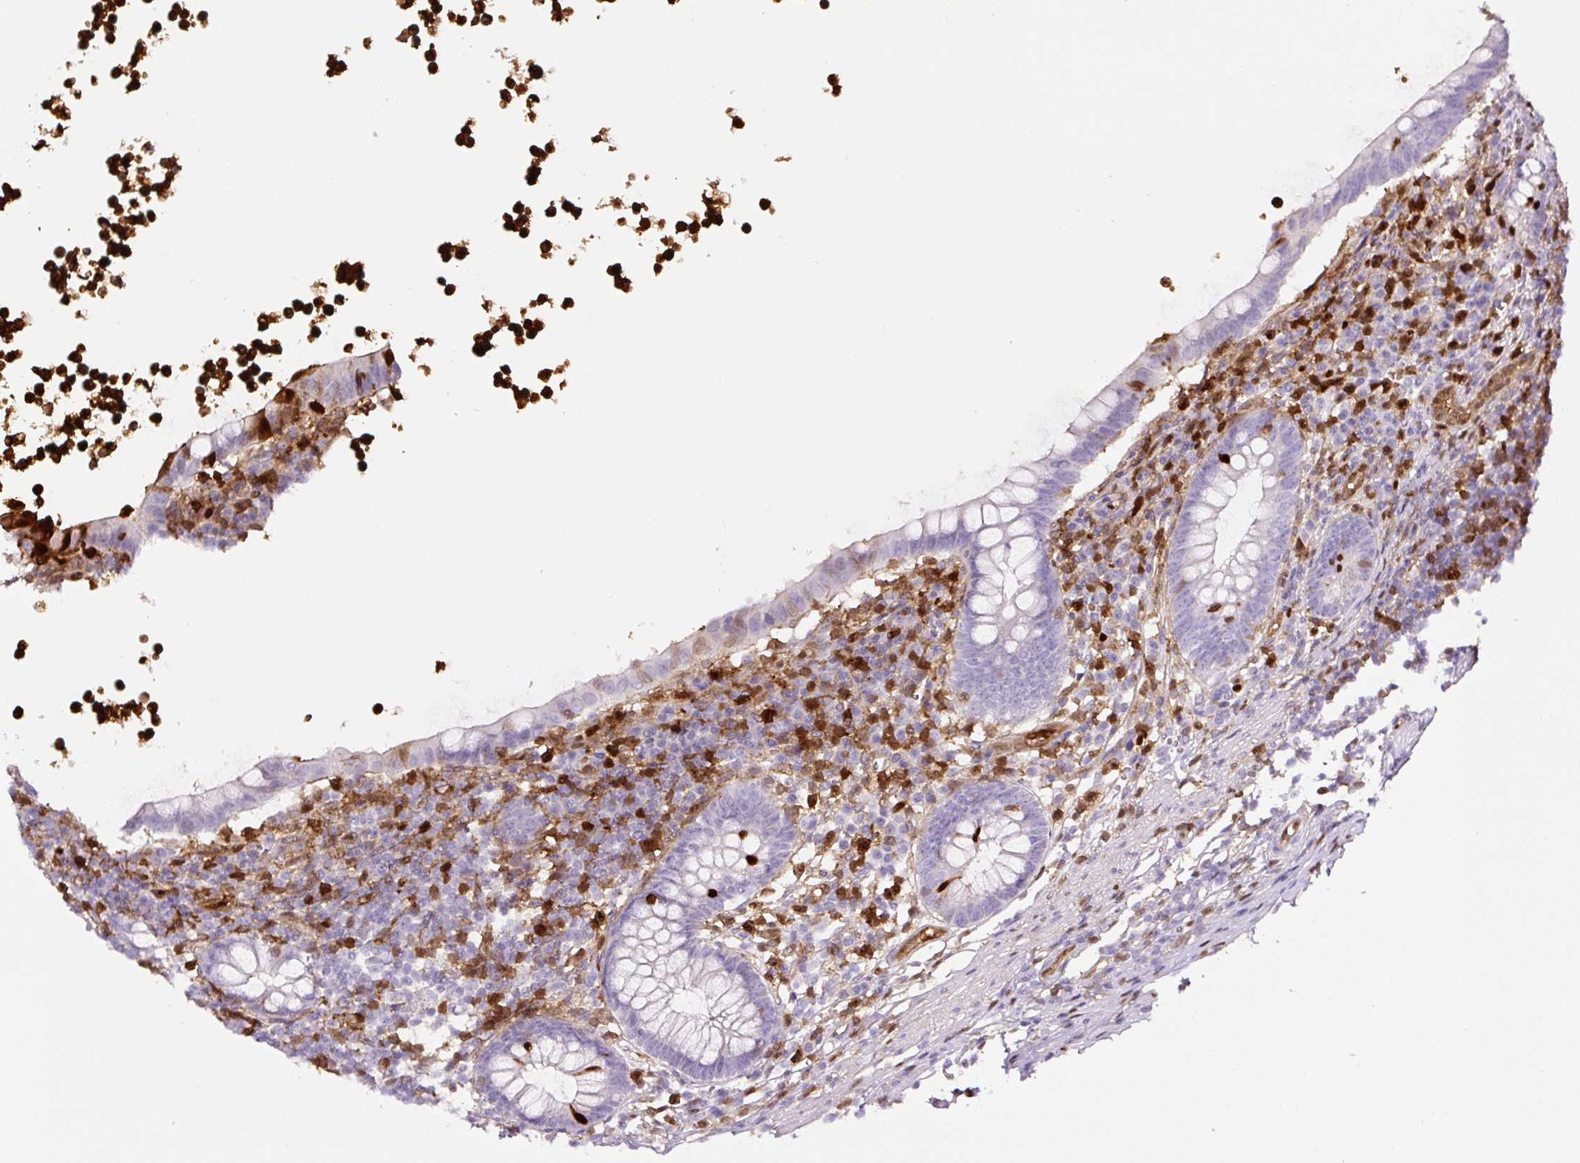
{"staining": {"intensity": "negative", "quantity": "none", "location": "none"}, "tissue": "appendix", "cell_type": "Glandular cells", "image_type": "normal", "snomed": [{"axis": "morphology", "description": "Normal tissue, NOS"}, {"axis": "topography", "description": "Appendix"}], "caption": "The IHC photomicrograph has no significant positivity in glandular cells of appendix.", "gene": "ANXA1", "patient": {"sex": "female", "age": 56}}